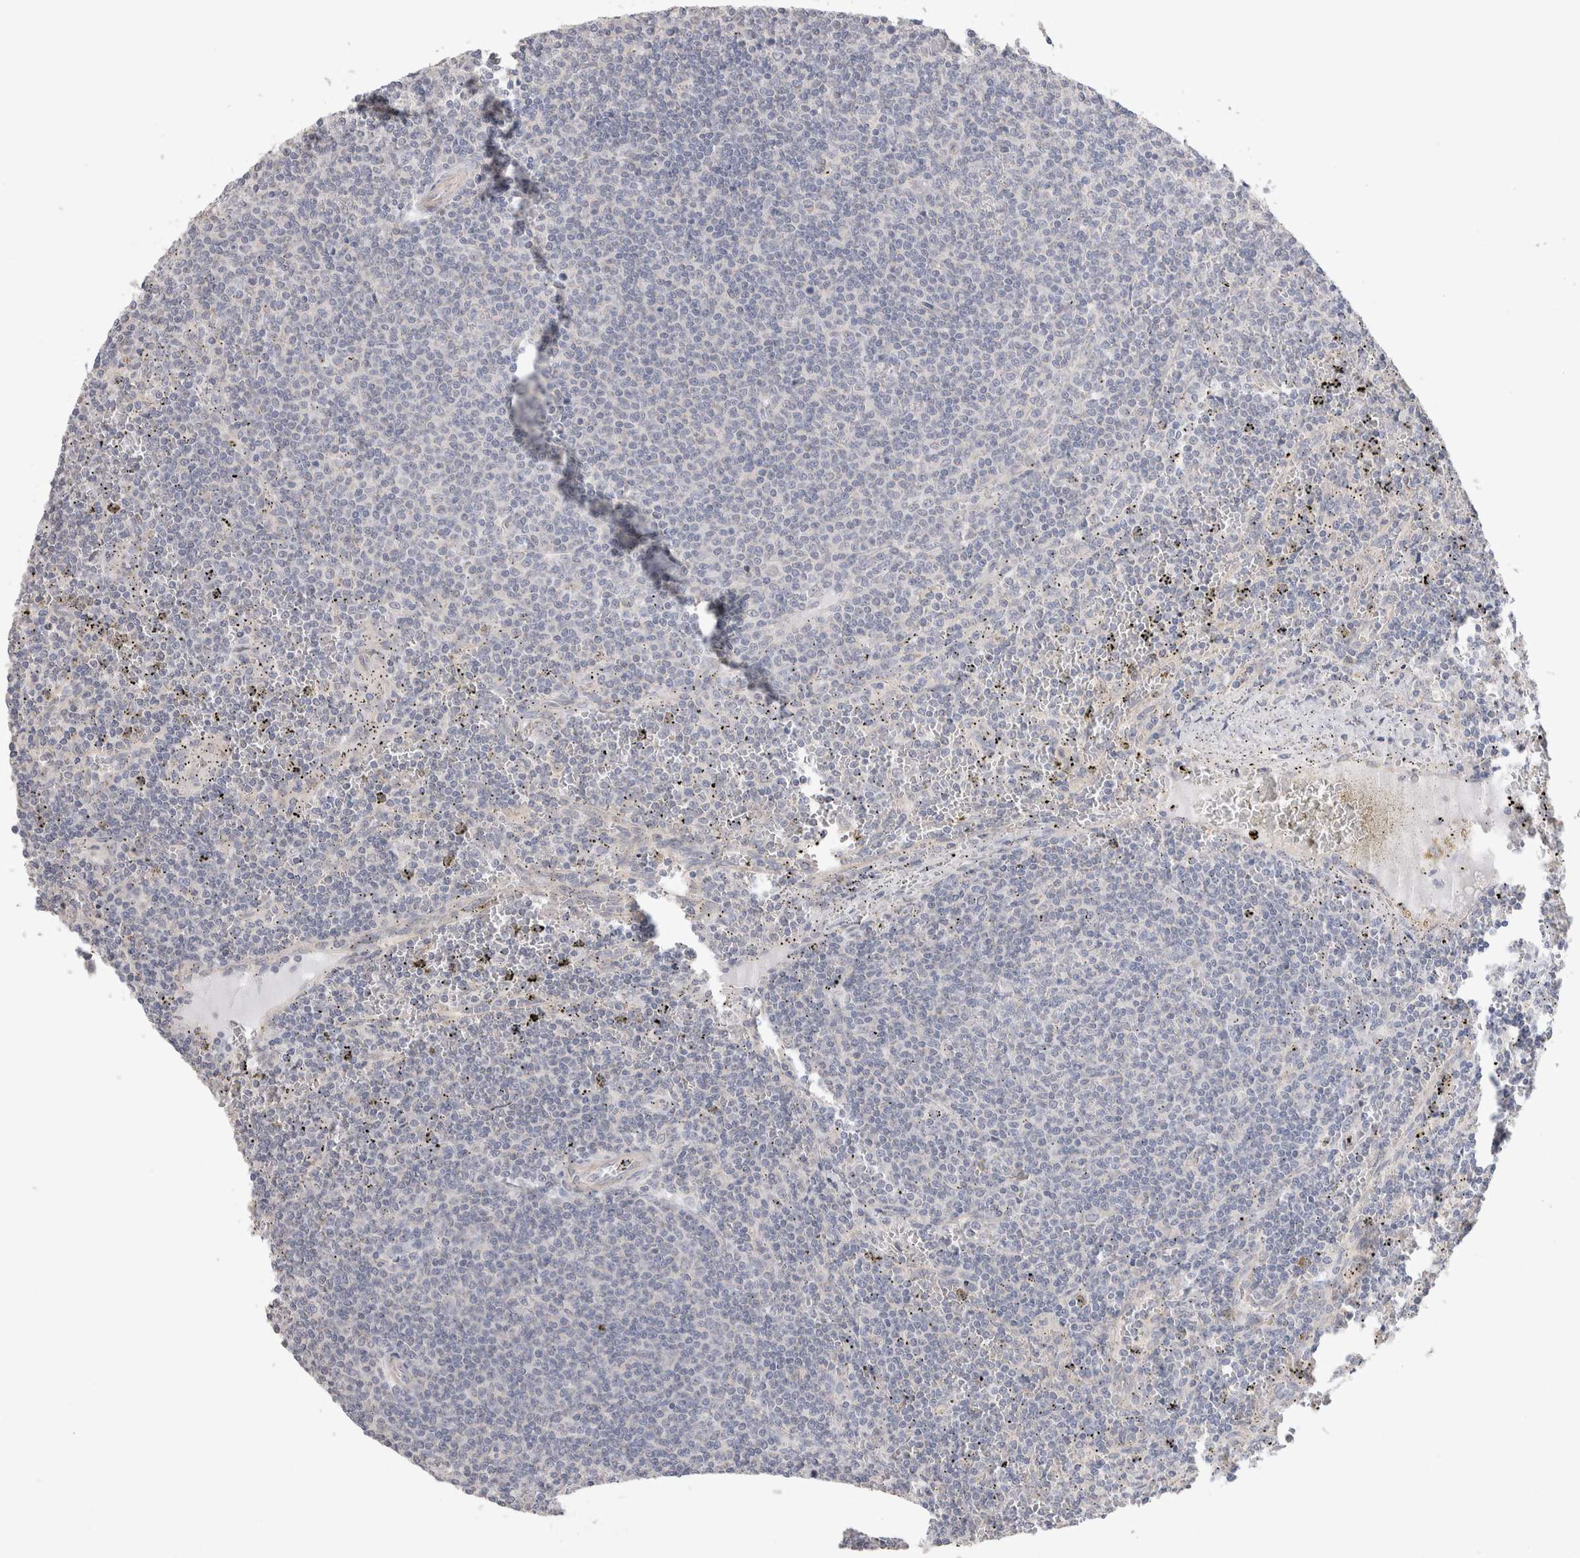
{"staining": {"intensity": "negative", "quantity": "none", "location": "none"}, "tissue": "lymphoma", "cell_type": "Tumor cells", "image_type": "cancer", "snomed": [{"axis": "morphology", "description": "Malignant lymphoma, non-Hodgkin's type, Low grade"}, {"axis": "topography", "description": "Spleen"}], "caption": "Tumor cells are negative for protein expression in human lymphoma.", "gene": "DMD", "patient": {"sex": "female", "age": 50}}